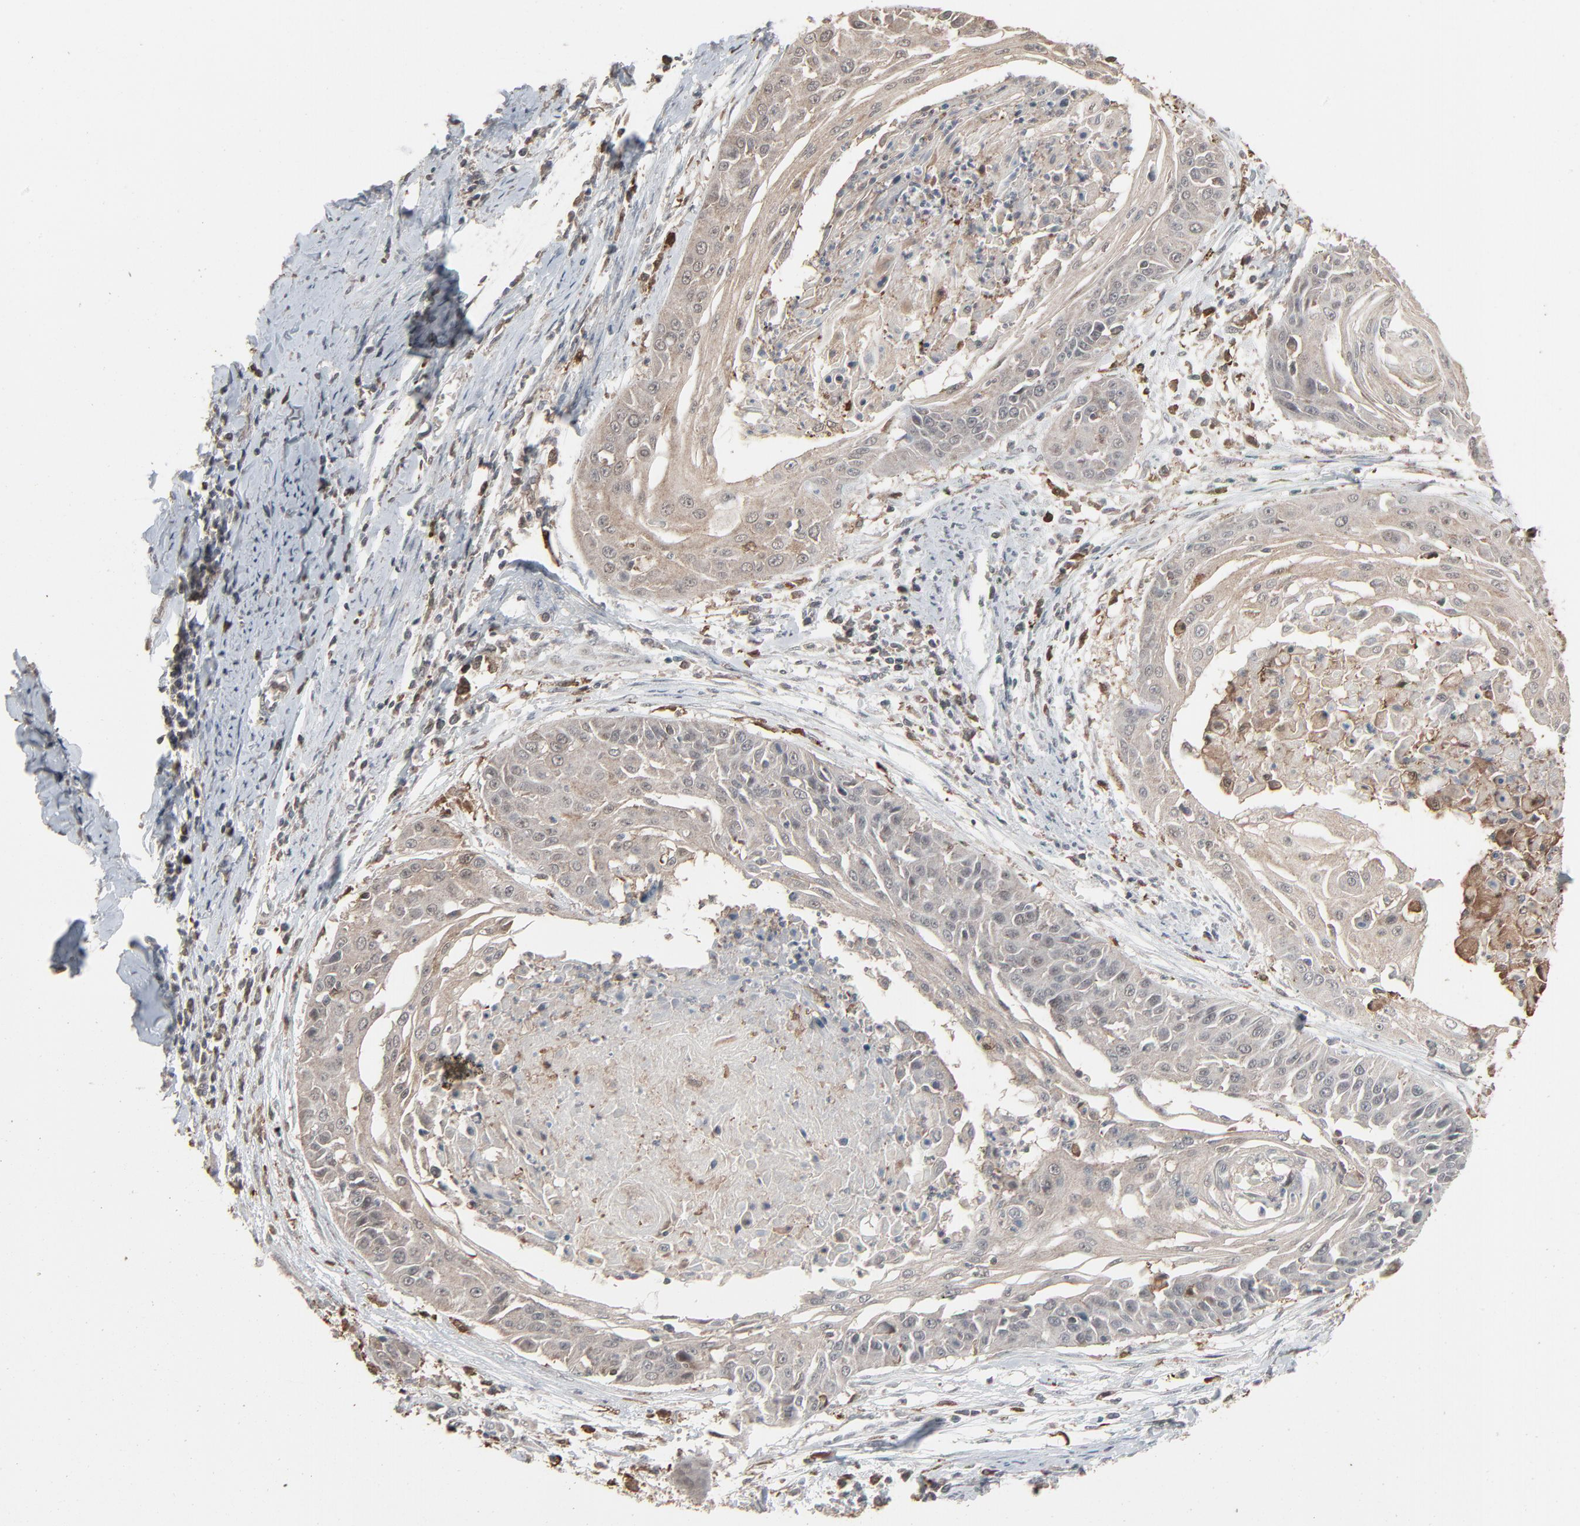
{"staining": {"intensity": "weak", "quantity": "25%-75%", "location": "cytoplasmic/membranous"}, "tissue": "cervical cancer", "cell_type": "Tumor cells", "image_type": "cancer", "snomed": [{"axis": "morphology", "description": "Squamous cell carcinoma, NOS"}, {"axis": "topography", "description": "Cervix"}], "caption": "Approximately 25%-75% of tumor cells in human cervical cancer (squamous cell carcinoma) exhibit weak cytoplasmic/membranous protein expression as visualized by brown immunohistochemical staining.", "gene": "DOCK8", "patient": {"sex": "female", "age": 64}}